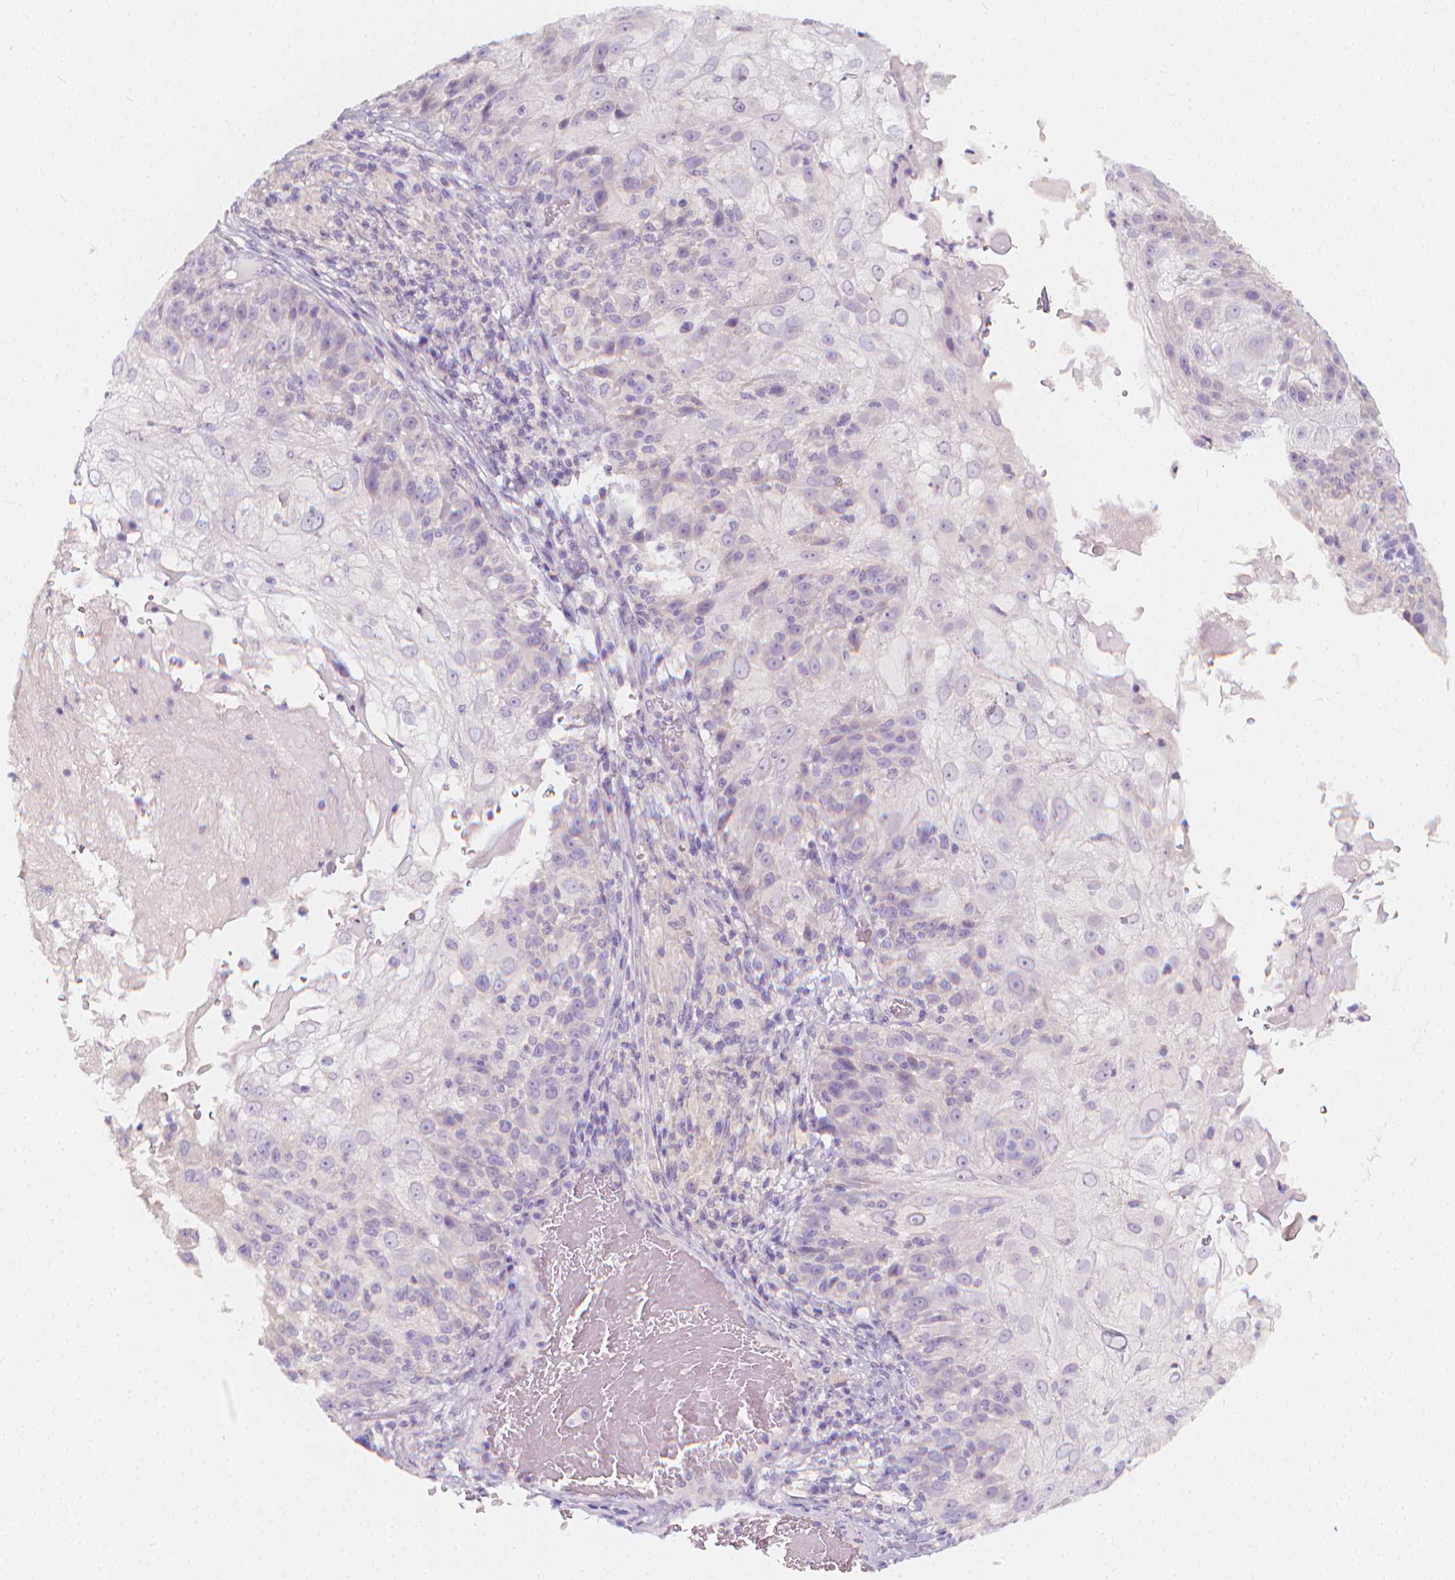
{"staining": {"intensity": "negative", "quantity": "none", "location": "none"}, "tissue": "skin cancer", "cell_type": "Tumor cells", "image_type": "cancer", "snomed": [{"axis": "morphology", "description": "Normal tissue, NOS"}, {"axis": "morphology", "description": "Squamous cell carcinoma, NOS"}, {"axis": "topography", "description": "Skin"}], "caption": "The histopathology image shows no staining of tumor cells in skin cancer (squamous cell carcinoma).", "gene": "RBFOX1", "patient": {"sex": "female", "age": 83}}